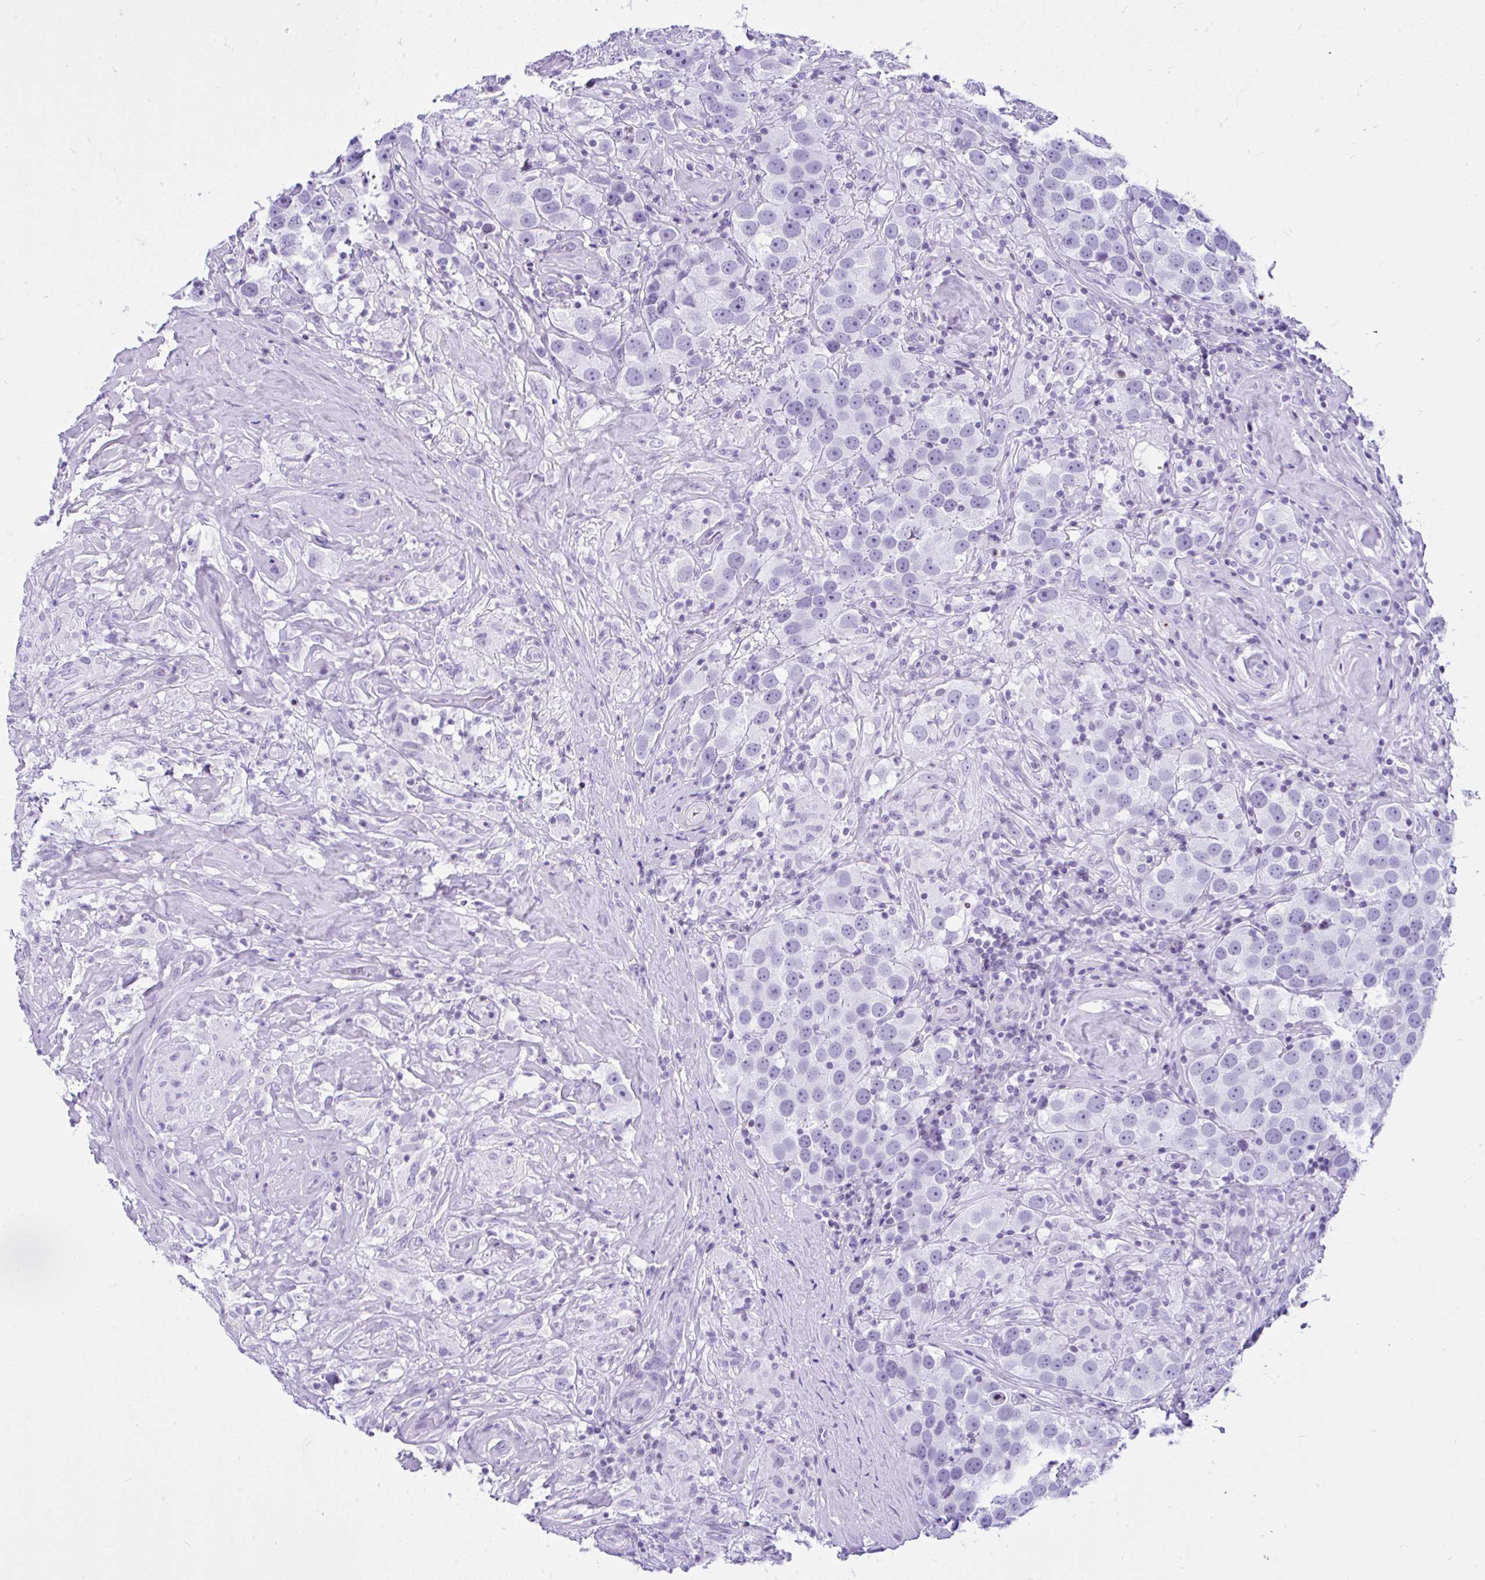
{"staining": {"intensity": "negative", "quantity": "none", "location": "none"}, "tissue": "testis cancer", "cell_type": "Tumor cells", "image_type": "cancer", "snomed": [{"axis": "morphology", "description": "Seminoma, NOS"}, {"axis": "topography", "description": "Testis"}], "caption": "Protein analysis of testis cancer (seminoma) reveals no significant staining in tumor cells. (Stains: DAB (3,3'-diaminobenzidine) immunohistochemistry with hematoxylin counter stain, Microscopy: brightfield microscopy at high magnification).", "gene": "KRT27", "patient": {"sex": "male", "age": 49}}